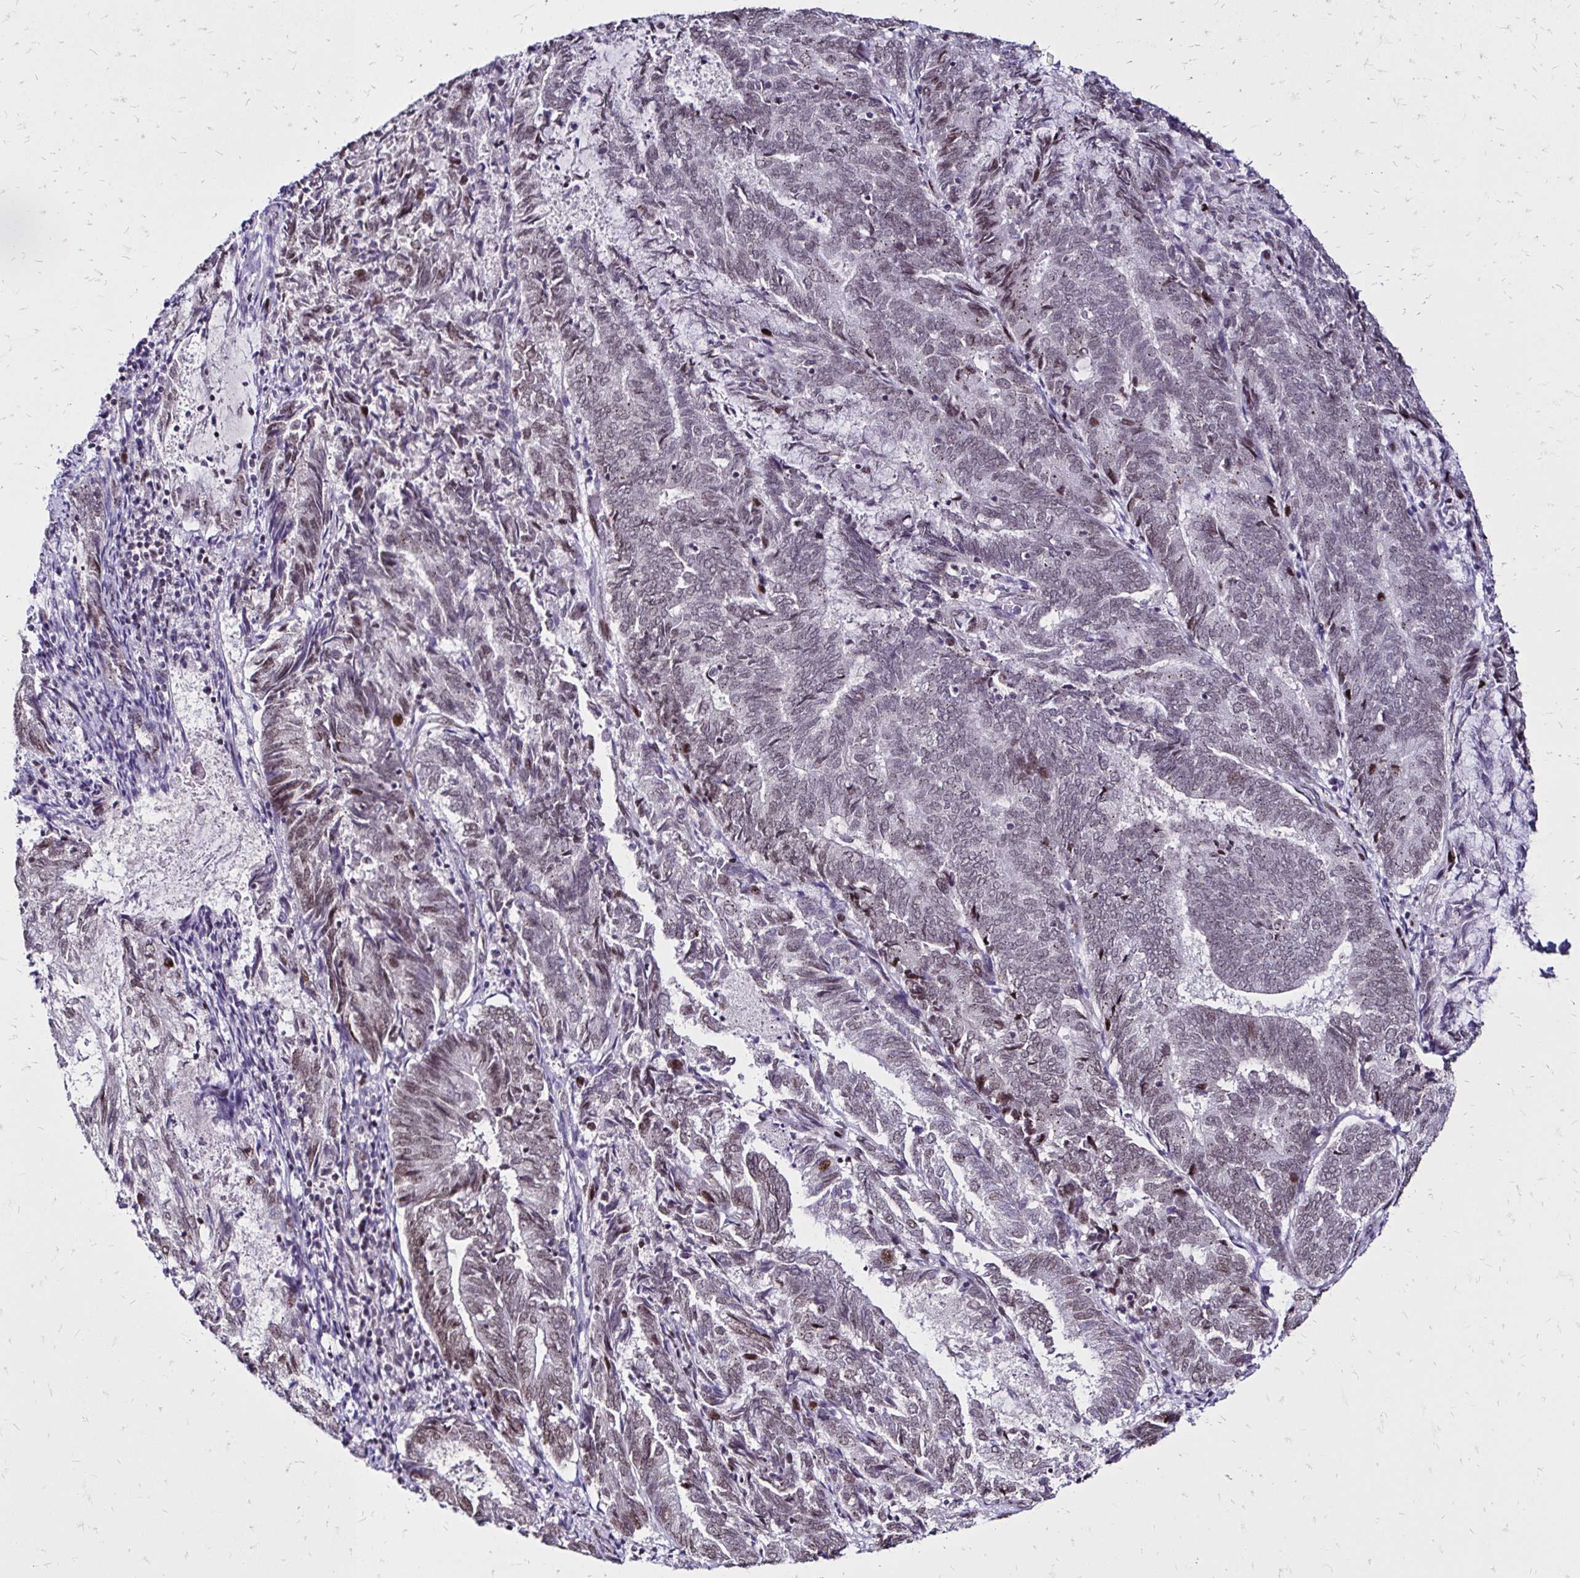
{"staining": {"intensity": "weak", "quantity": "<25%", "location": "cytoplasmic/membranous,nuclear"}, "tissue": "endometrial cancer", "cell_type": "Tumor cells", "image_type": "cancer", "snomed": [{"axis": "morphology", "description": "Adenocarcinoma, NOS"}, {"axis": "topography", "description": "Endometrium"}], "caption": "Tumor cells are negative for brown protein staining in endometrial adenocarcinoma. The staining was performed using DAB (3,3'-diaminobenzidine) to visualize the protein expression in brown, while the nuclei were stained in blue with hematoxylin (Magnification: 20x).", "gene": "TOB1", "patient": {"sex": "female", "age": 80}}